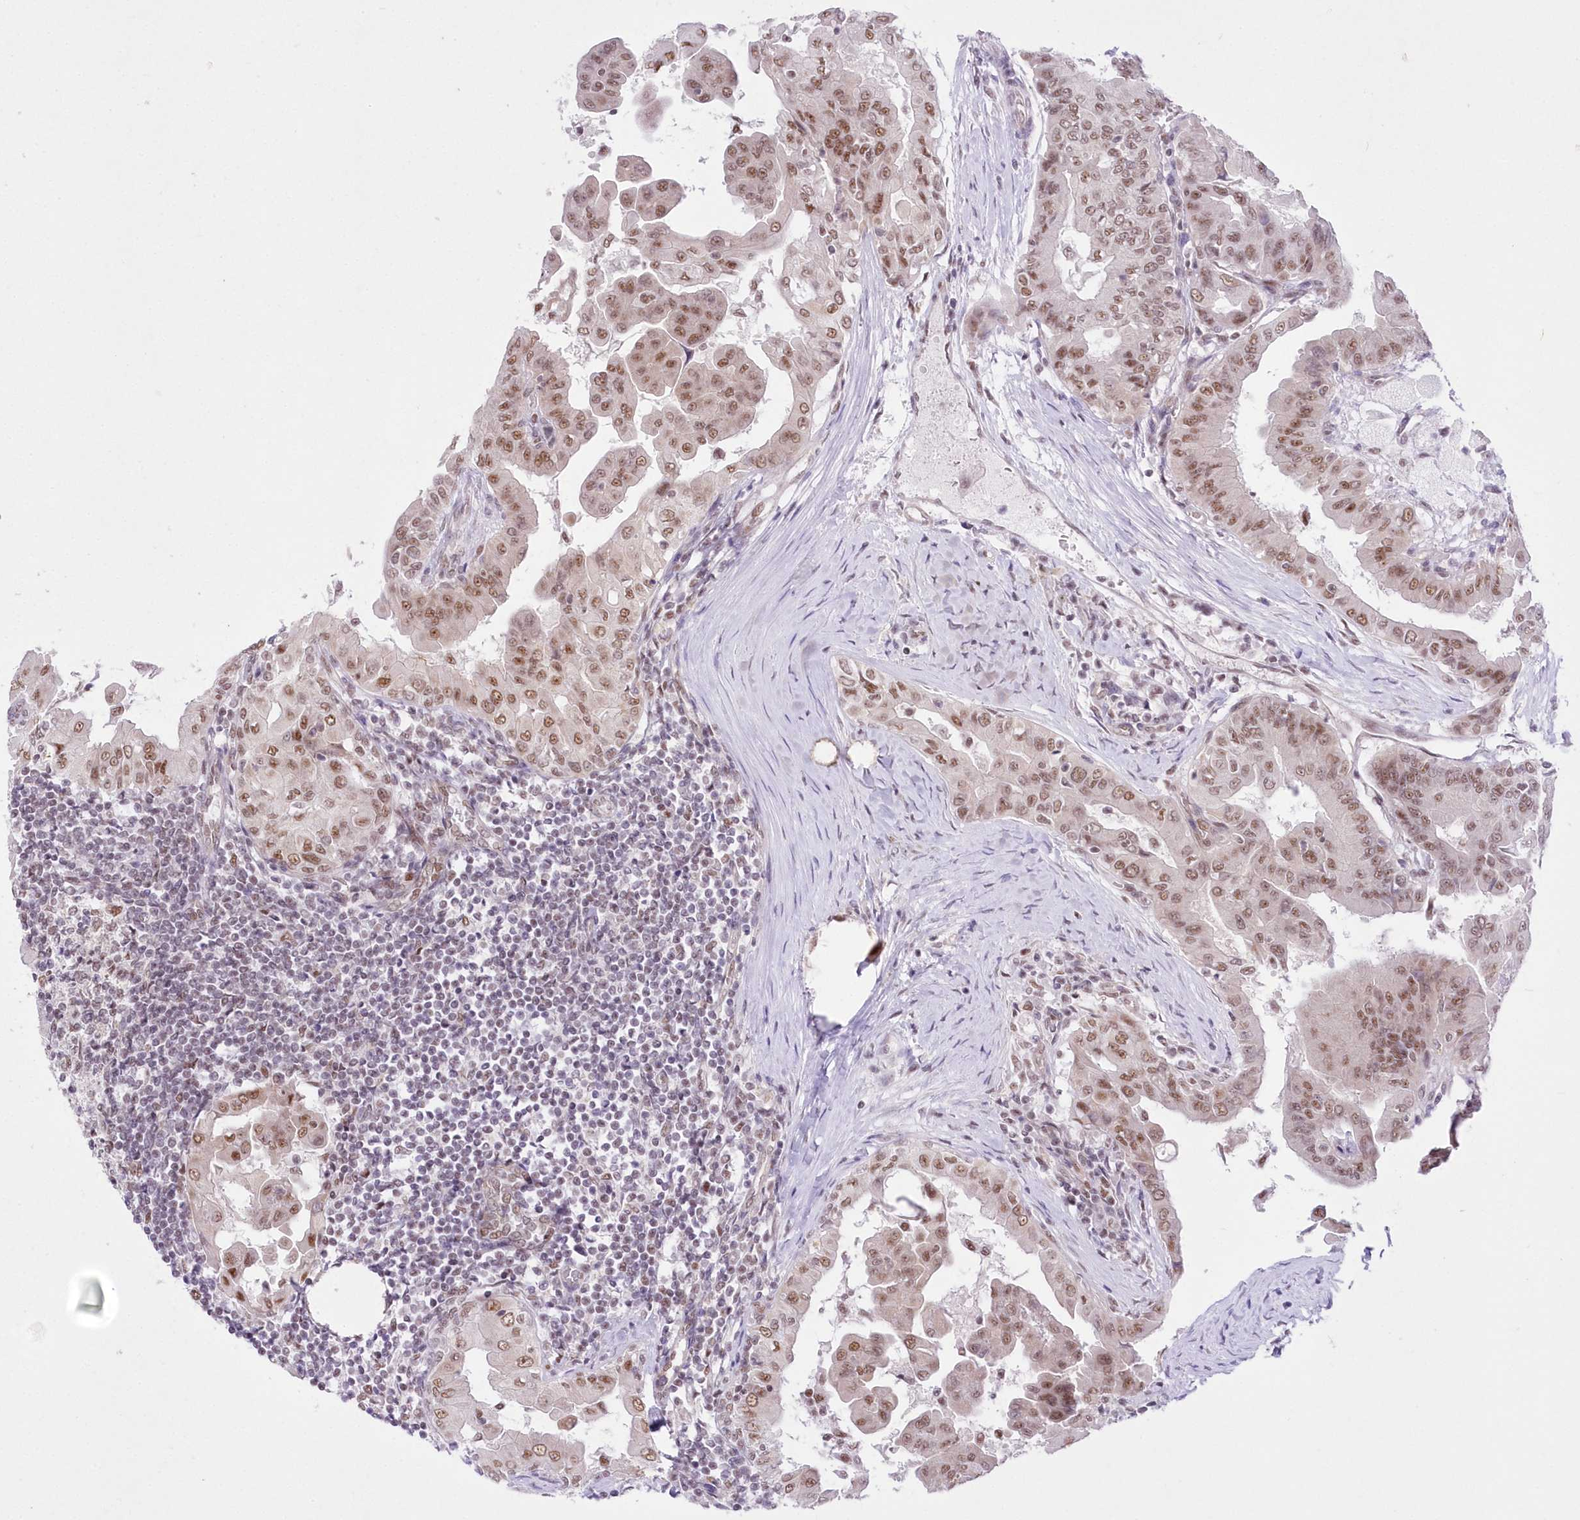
{"staining": {"intensity": "moderate", "quantity": ">75%", "location": "nuclear"}, "tissue": "thyroid cancer", "cell_type": "Tumor cells", "image_type": "cancer", "snomed": [{"axis": "morphology", "description": "Papillary adenocarcinoma, NOS"}, {"axis": "topography", "description": "Thyroid gland"}], "caption": "Thyroid cancer was stained to show a protein in brown. There is medium levels of moderate nuclear expression in approximately >75% of tumor cells. (DAB (3,3'-diaminobenzidine) = brown stain, brightfield microscopy at high magnification).", "gene": "NSUN2", "patient": {"sex": "male", "age": 33}}